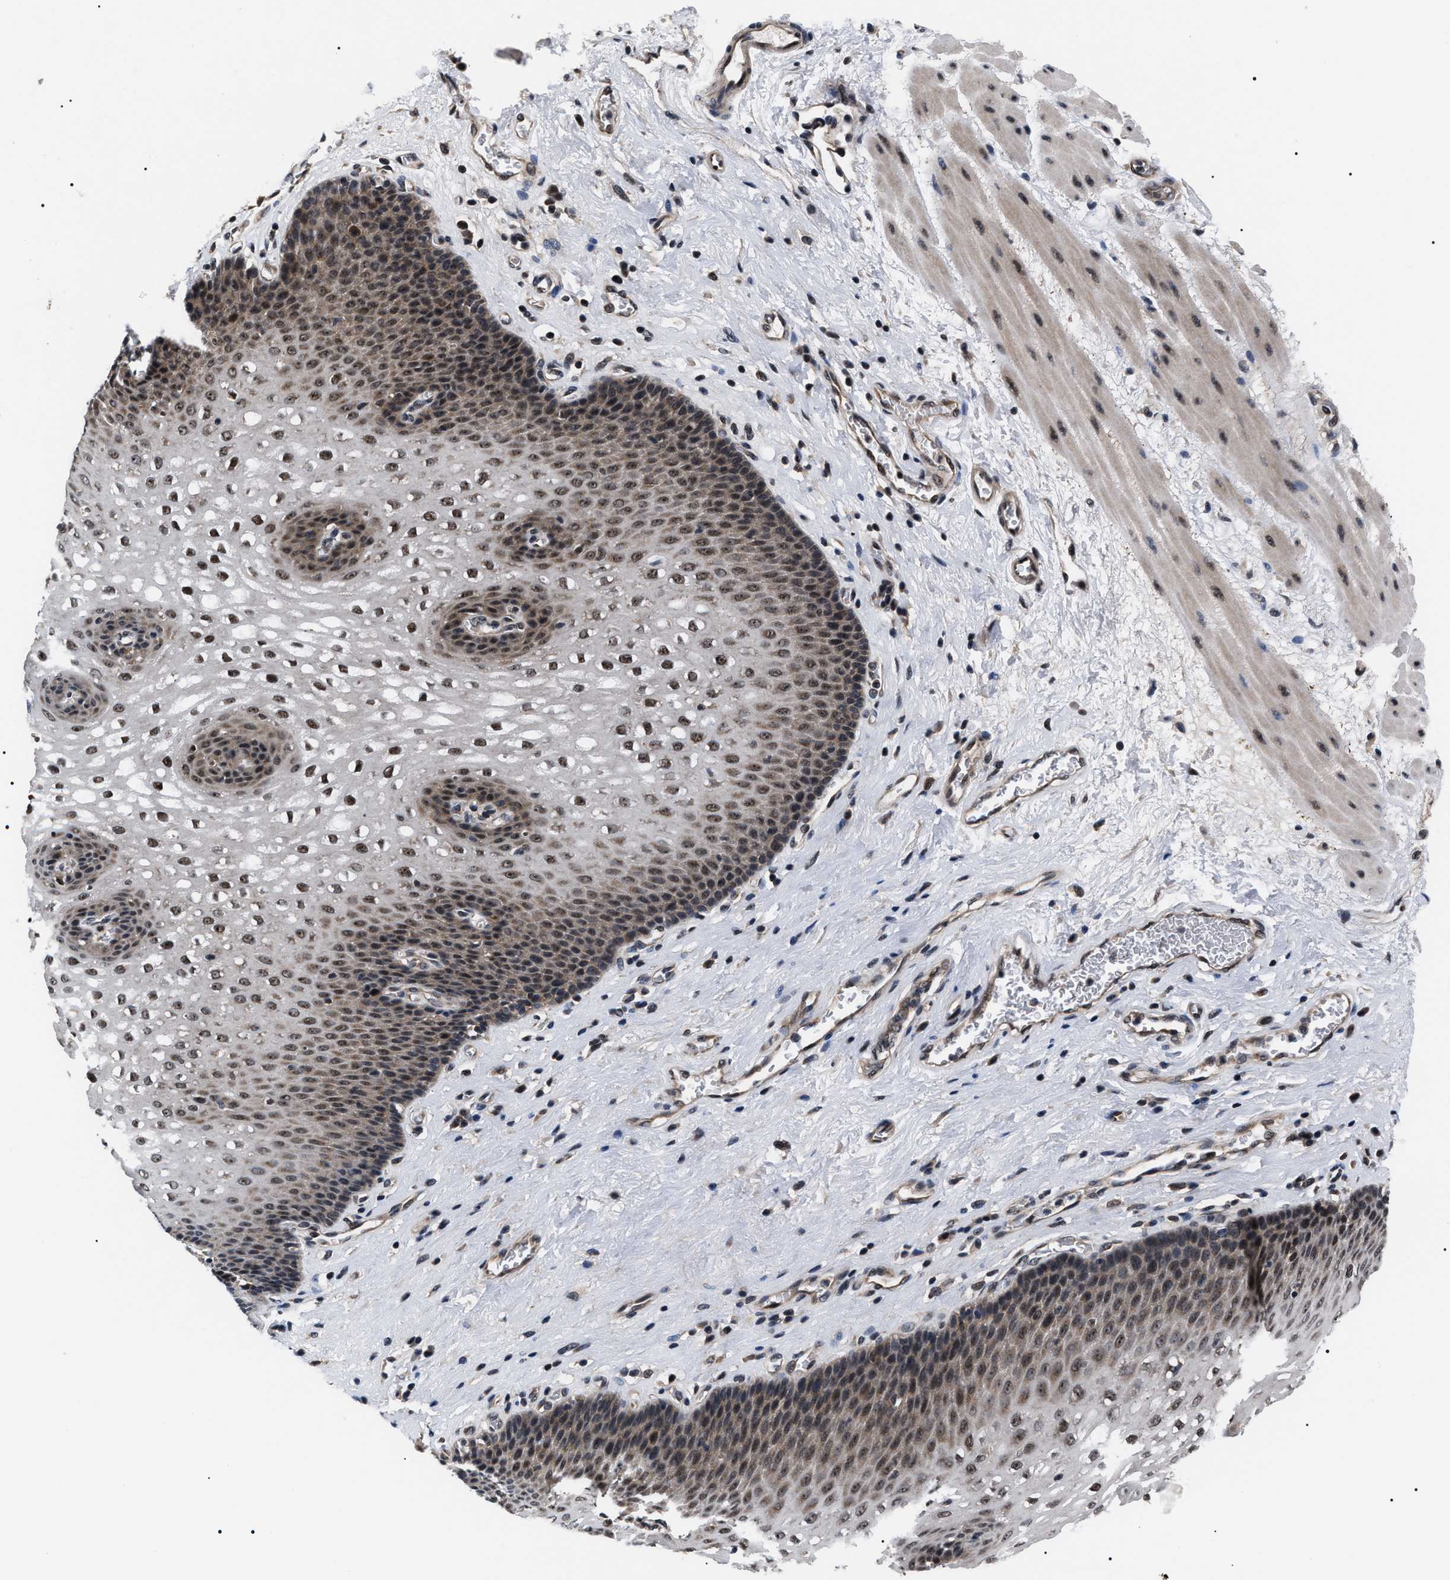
{"staining": {"intensity": "strong", "quantity": ">75%", "location": "nuclear"}, "tissue": "esophagus", "cell_type": "Squamous epithelial cells", "image_type": "normal", "snomed": [{"axis": "morphology", "description": "Normal tissue, NOS"}, {"axis": "topography", "description": "Esophagus"}], "caption": "Protein expression analysis of benign human esophagus reveals strong nuclear positivity in about >75% of squamous epithelial cells.", "gene": "CSNK2A1", "patient": {"sex": "male", "age": 48}}